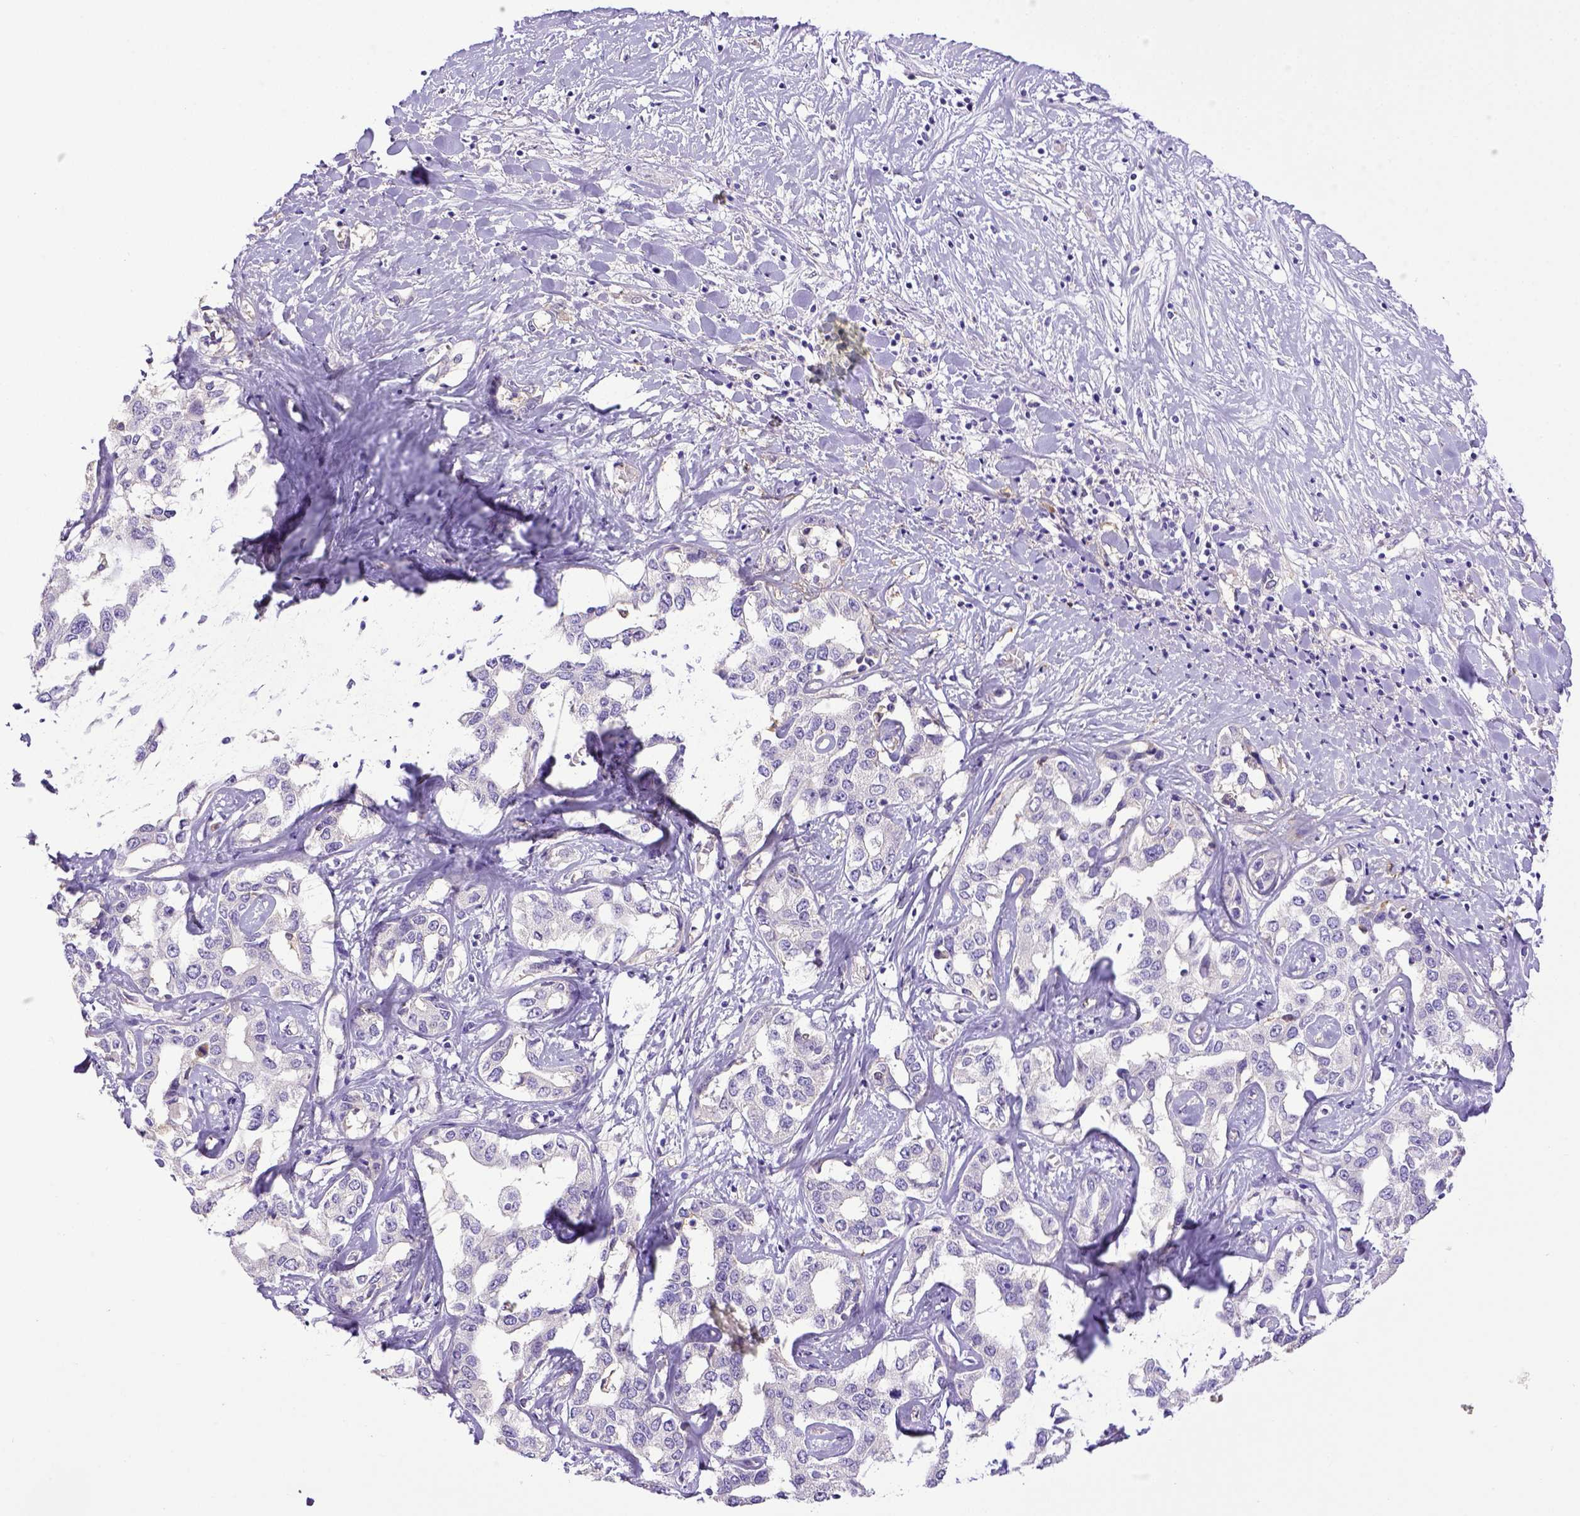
{"staining": {"intensity": "negative", "quantity": "none", "location": "none"}, "tissue": "liver cancer", "cell_type": "Tumor cells", "image_type": "cancer", "snomed": [{"axis": "morphology", "description": "Cholangiocarcinoma"}, {"axis": "topography", "description": "Liver"}], "caption": "IHC photomicrograph of liver cancer stained for a protein (brown), which displays no expression in tumor cells.", "gene": "CD40", "patient": {"sex": "male", "age": 59}}